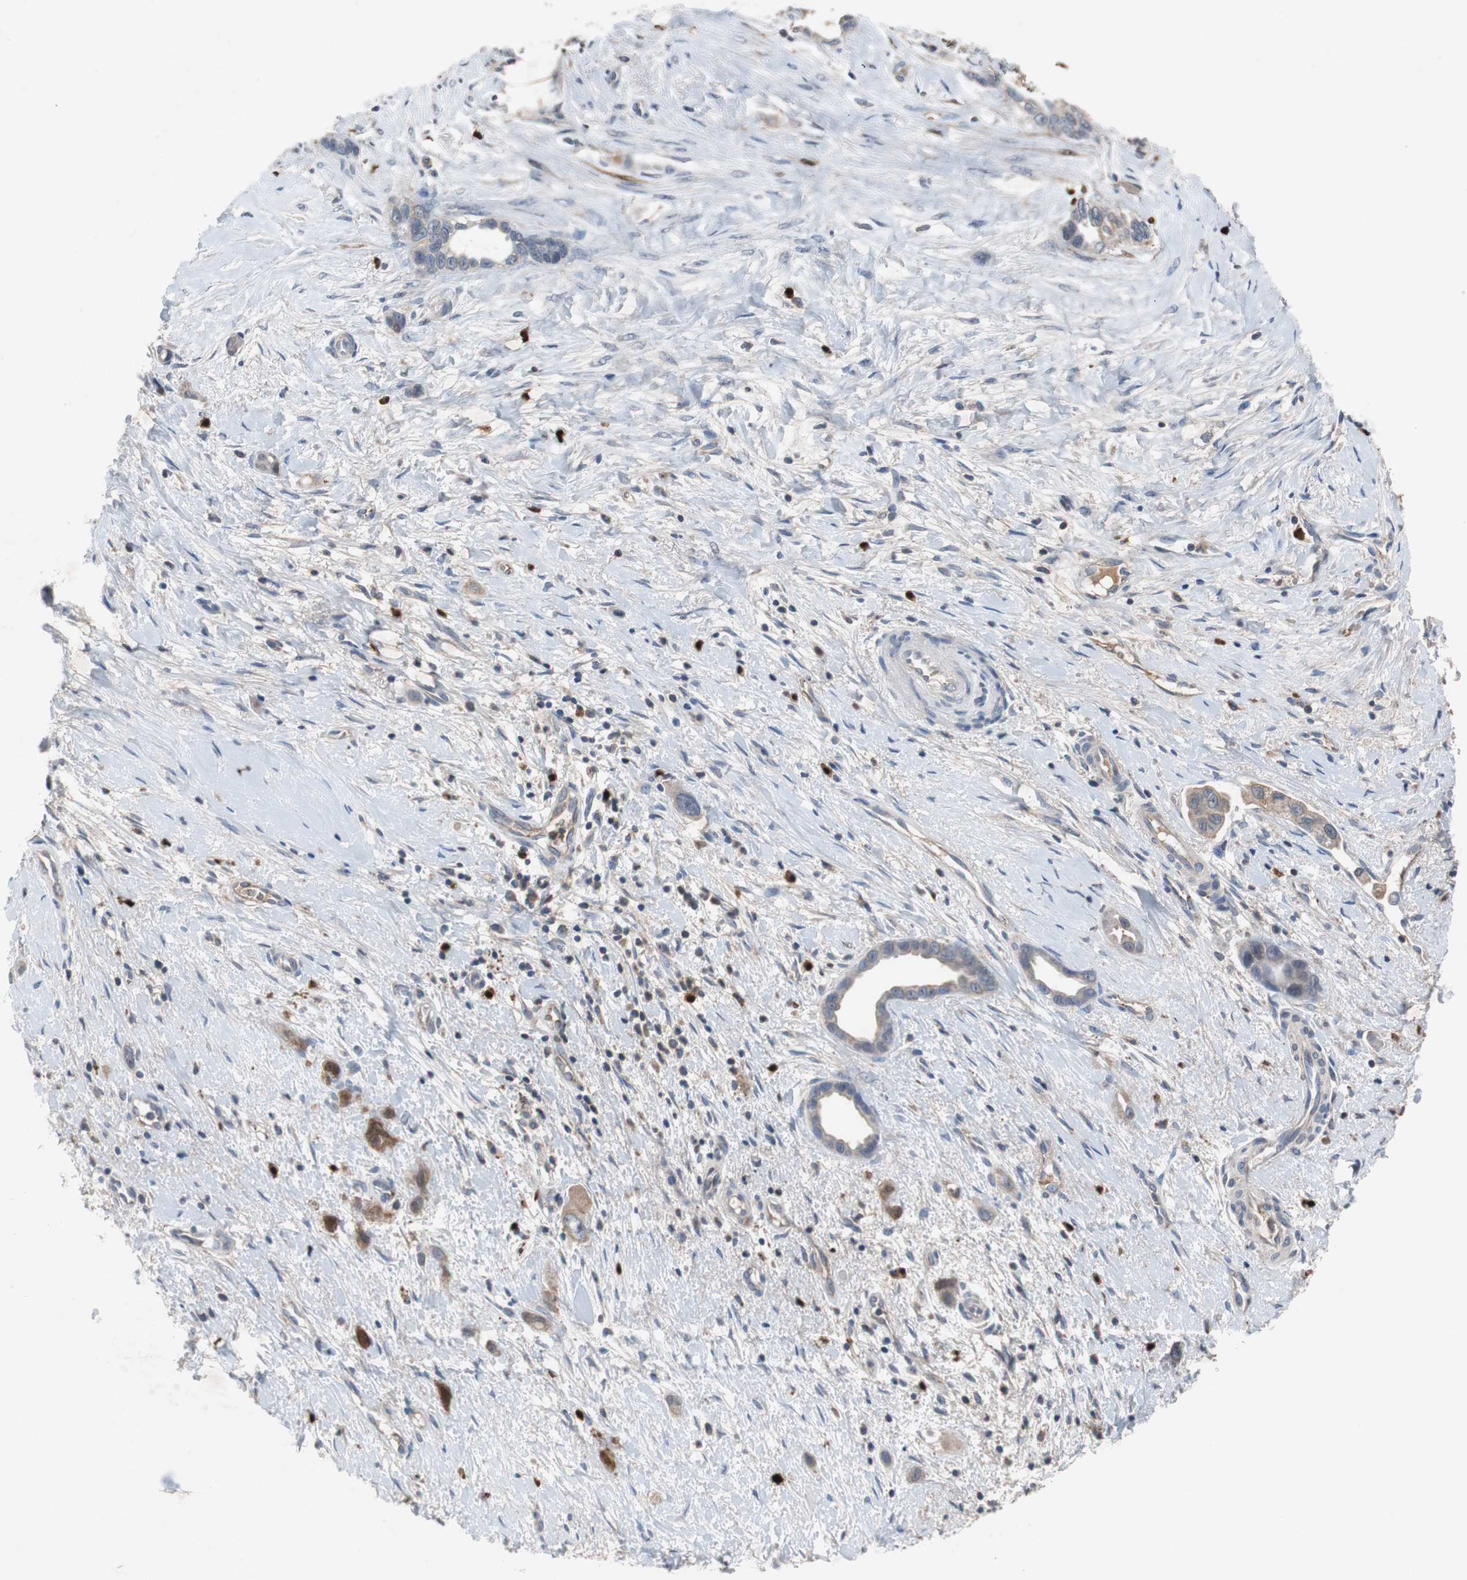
{"staining": {"intensity": "negative", "quantity": "none", "location": "none"}, "tissue": "liver cancer", "cell_type": "Tumor cells", "image_type": "cancer", "snomed": [{"axis": "morphology", "description": "Cholangiocarcinoma"}, {"axis": "topography", "description": "Liver"}], "caption": "Immunohistochemical staining of liver cancer (cholangiocarcinoma) shows no significant positivity in tumor cells.", "gene": "CALB2", "patient": {"sex": "female", "age": 65}}